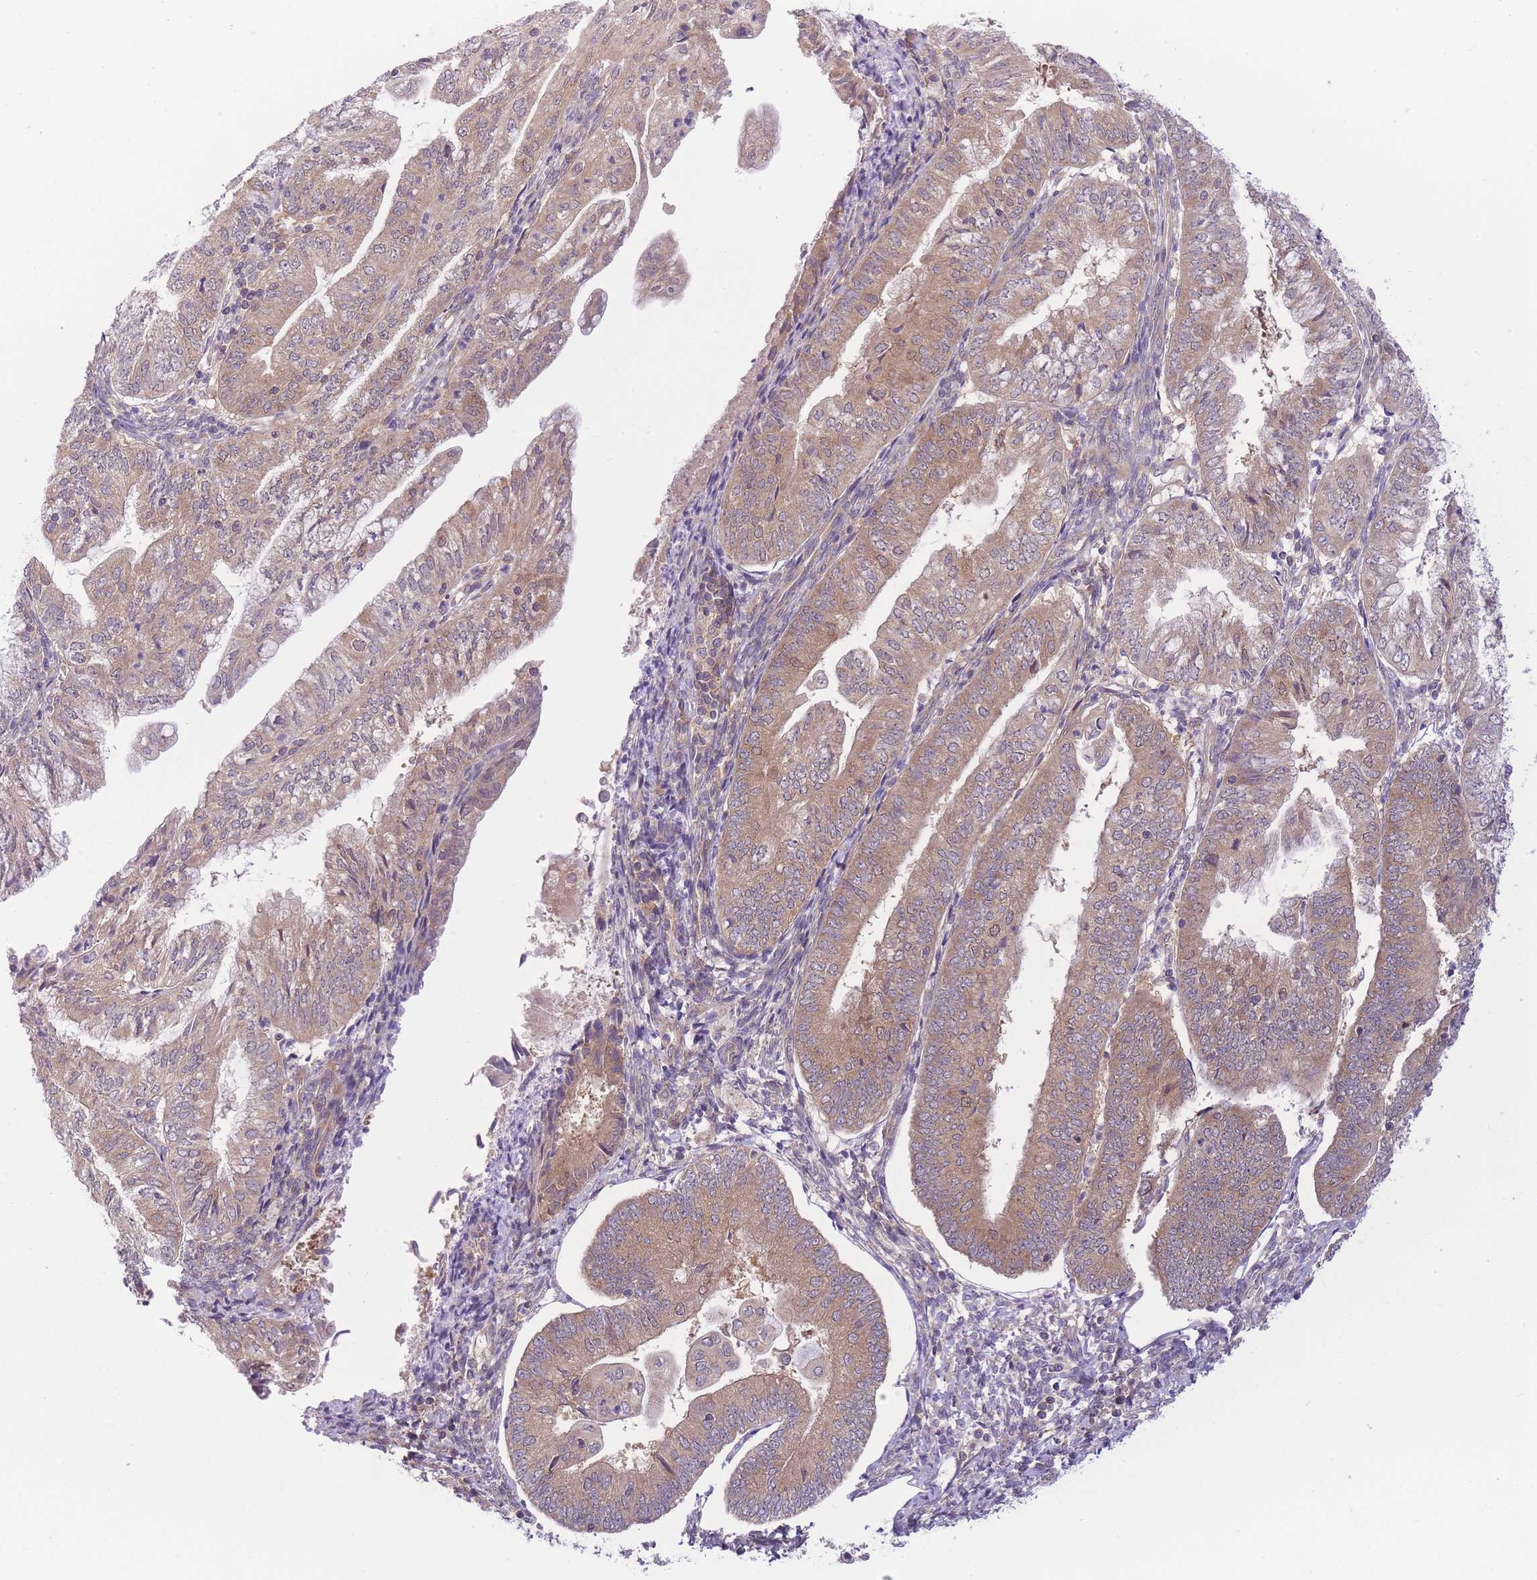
{"staining": {"intensity": "weak", "quantity": ">75%", "location": "cytoplasmic/membranous"}, "tissue": "endometrial cancer", "cell_type": "Tumor cells", "image_type": "cancer", "snomed": [{"axis": "morphology", "description": "Adenocarcinoma, NOS"}, {"axis": "topography", "description": "Endometrium"}], "caption": "The immunohistochemical stain highlights weak cytoplasmic/membranous staining in tumor cells of endometrial cancer tissue.", "gene": "PFDN6", "patient": {"sex": "female", "age": 55}}